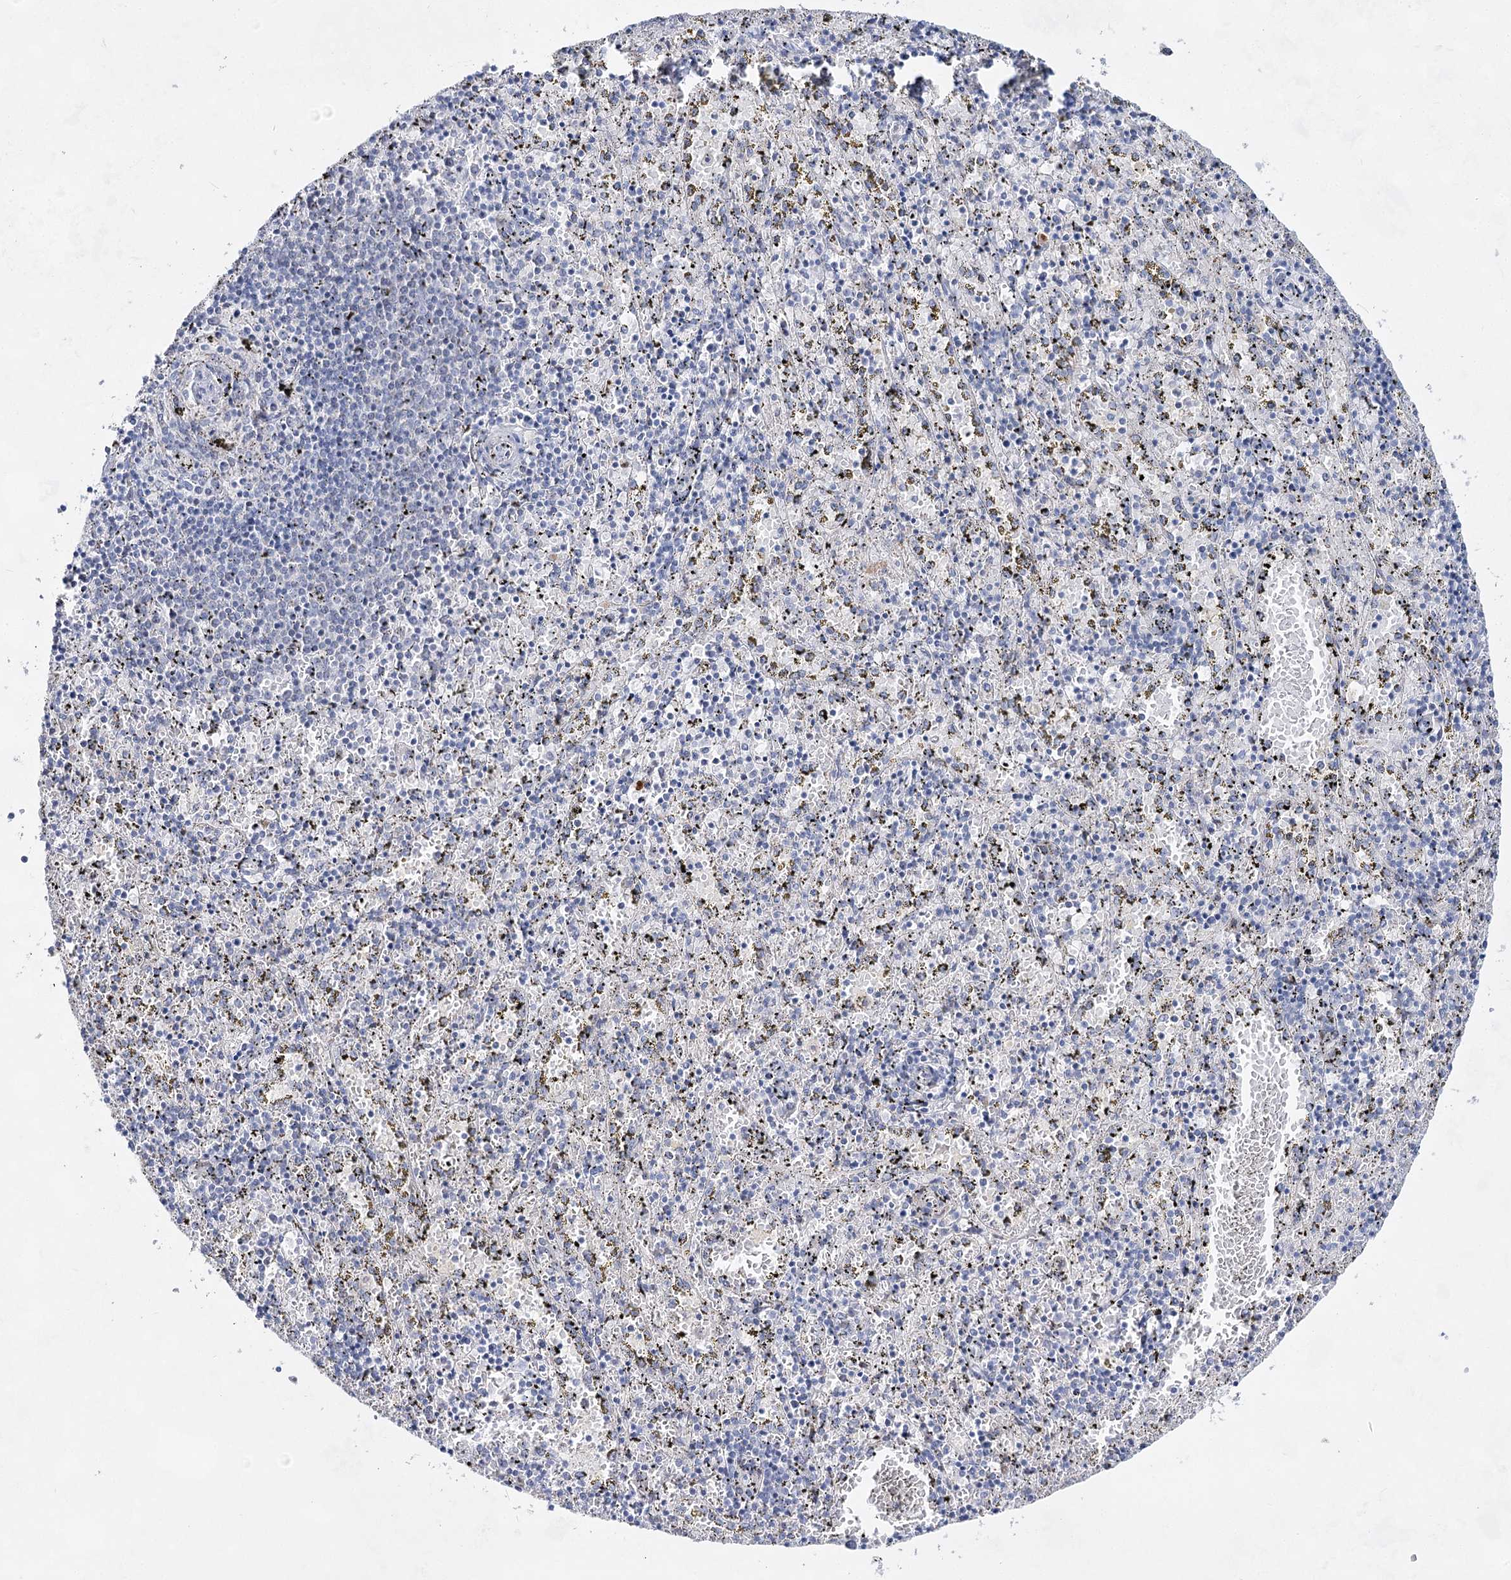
{"staining": {"intensity": "negative", "quantity": "none", "location": "none"}, "tissue": "spleen", "cell_type": "Cells in red pulp", "image_type": "normal", "snomed": [{"axis": "morphology", "description": "Normal tissue, NOS"}, {"axis": "topography", "description": "Spleen"}], "caption": "DAB (3,3'-diaminobenzidine) immunohistochemical staining of normal human spleen shows no significant staining in cells in red pulp. (DAB (3,3'-diaminobenzidine) IHC, high magnification).", "gene": "BPHL", "patient": {"sex": "male", "age": 11}}